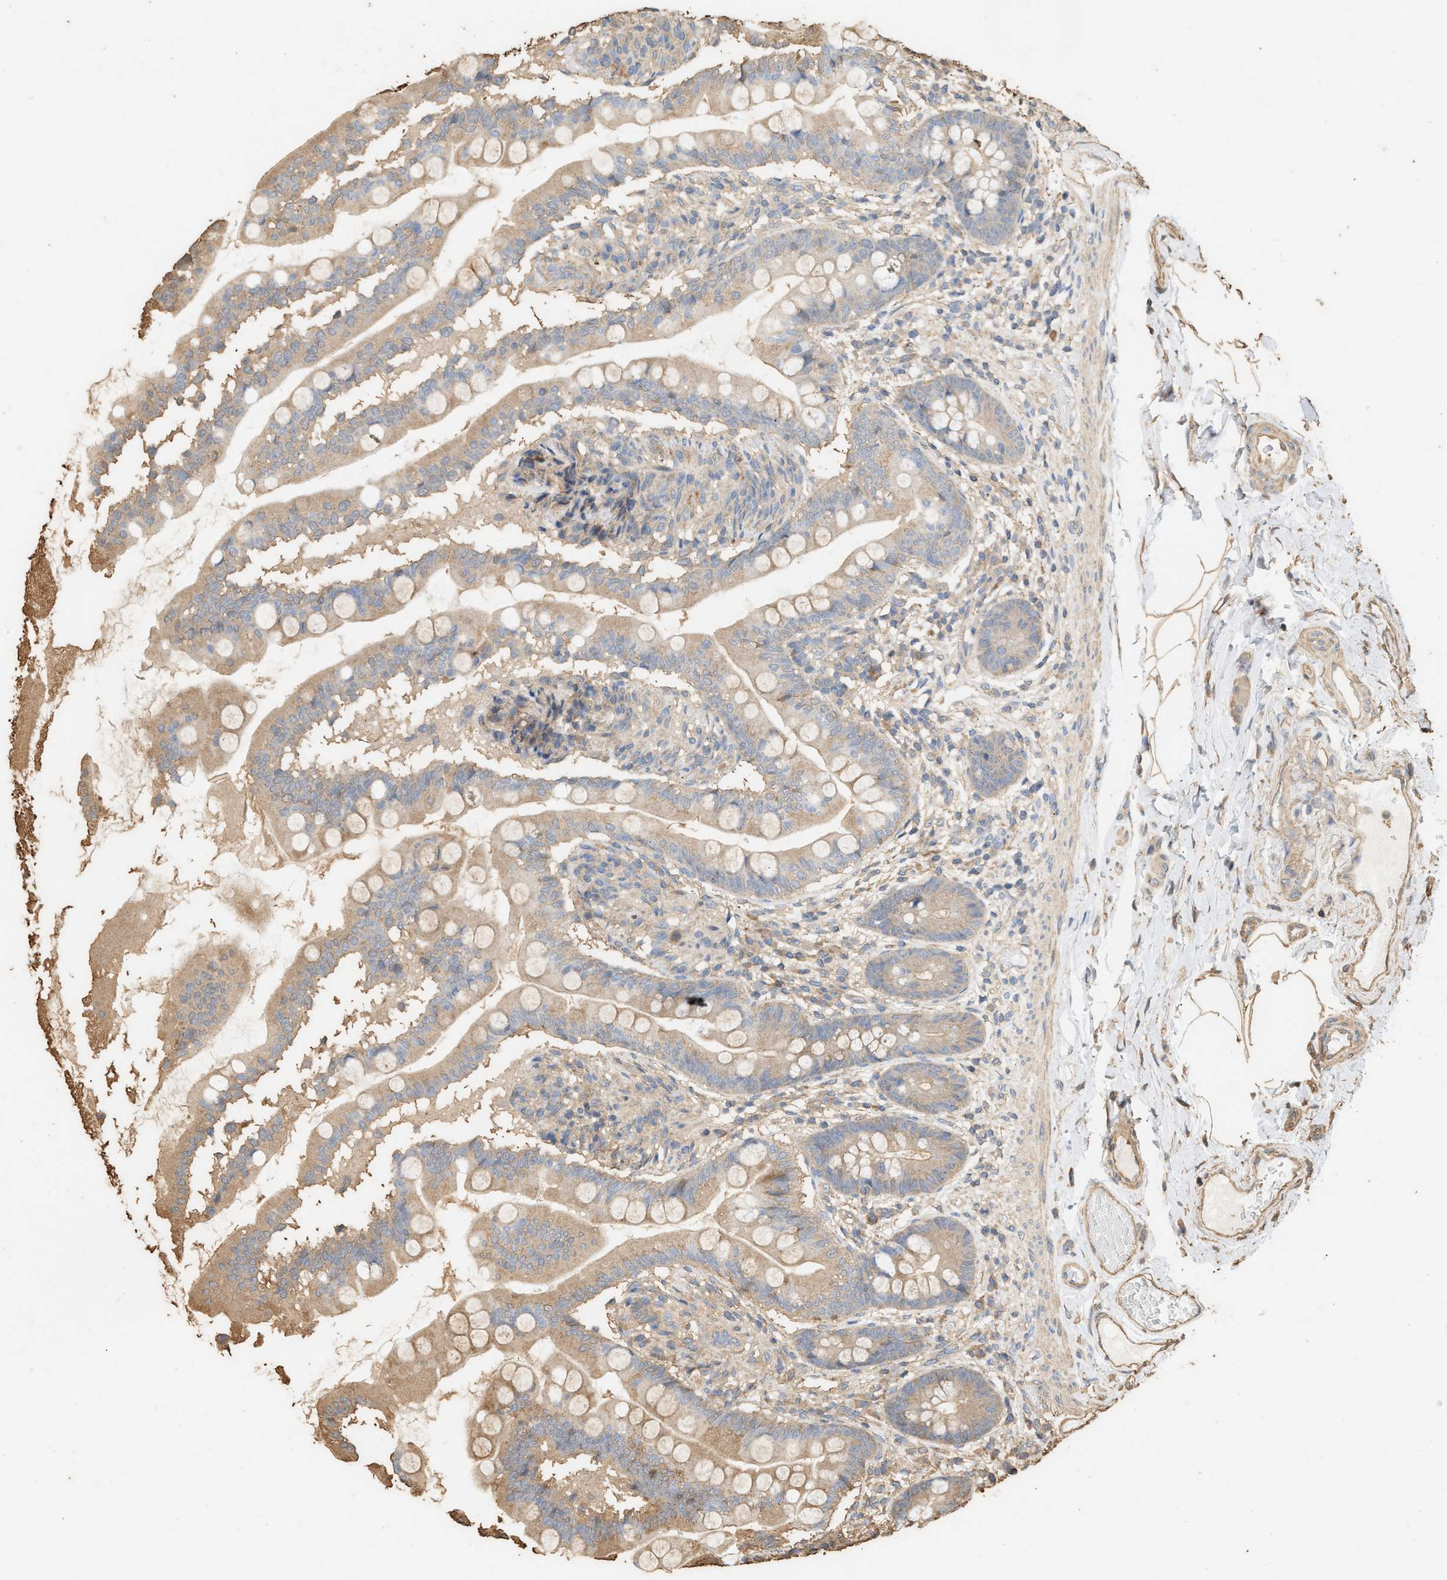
{"staining": {"intensity": "moderate", "quantity": ">75%", "location": "cytoplasmic/membranous"}, "tissue": "small intestine", "cell_type": "Glandular cells", "image_type": "normal", "snomed": [{"axis": "morphology", "description": "Normal tissue, NOS"}, {"axis": "topography", "description": "Small intestine"}], "caption": "Immunohistochemical staining of benign small intestine demonstrates medium levels of moderate cytoplasmic/membranous positivity in about >75% of glandular cells.", "gene": "DCAF7", "patient": {"sex": "female", "age": 56}}